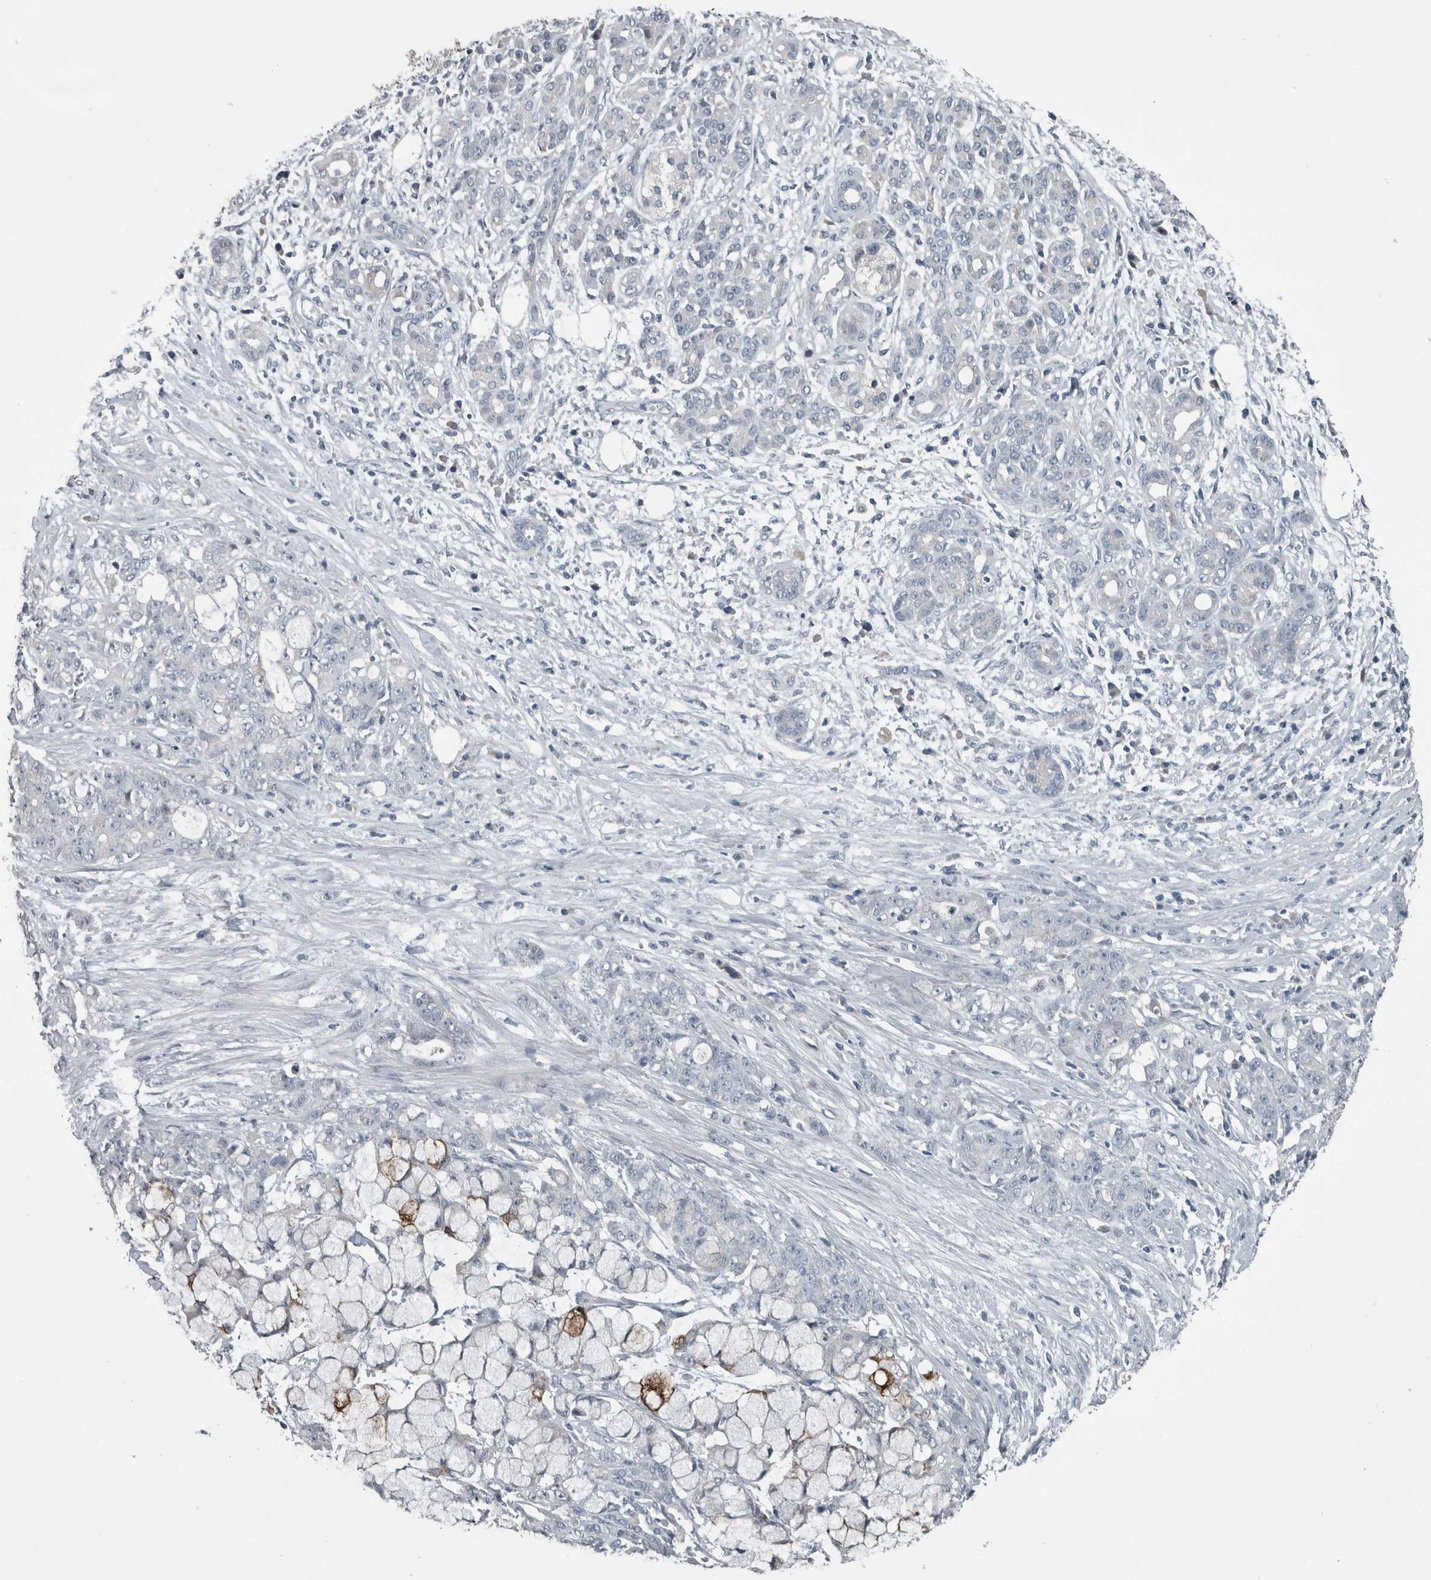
{"staining": {"intensity": "negative", "quantity": "none", "location": "none"}, "tissue": "pancreatic cancer", "cell_type": "Tumor cells", "image_type": "cancer", "snomed": [{"axis": "morphology", "description": "Adenocarcinoma, NOS"}, {"axis": "topography", "description": "Pancreas"}], "caption": "An image of human pancreatic cancer is negative for staining in tumor cells.", "gene": "KRT20", "patient": {"sex": "female", "age": 73}}